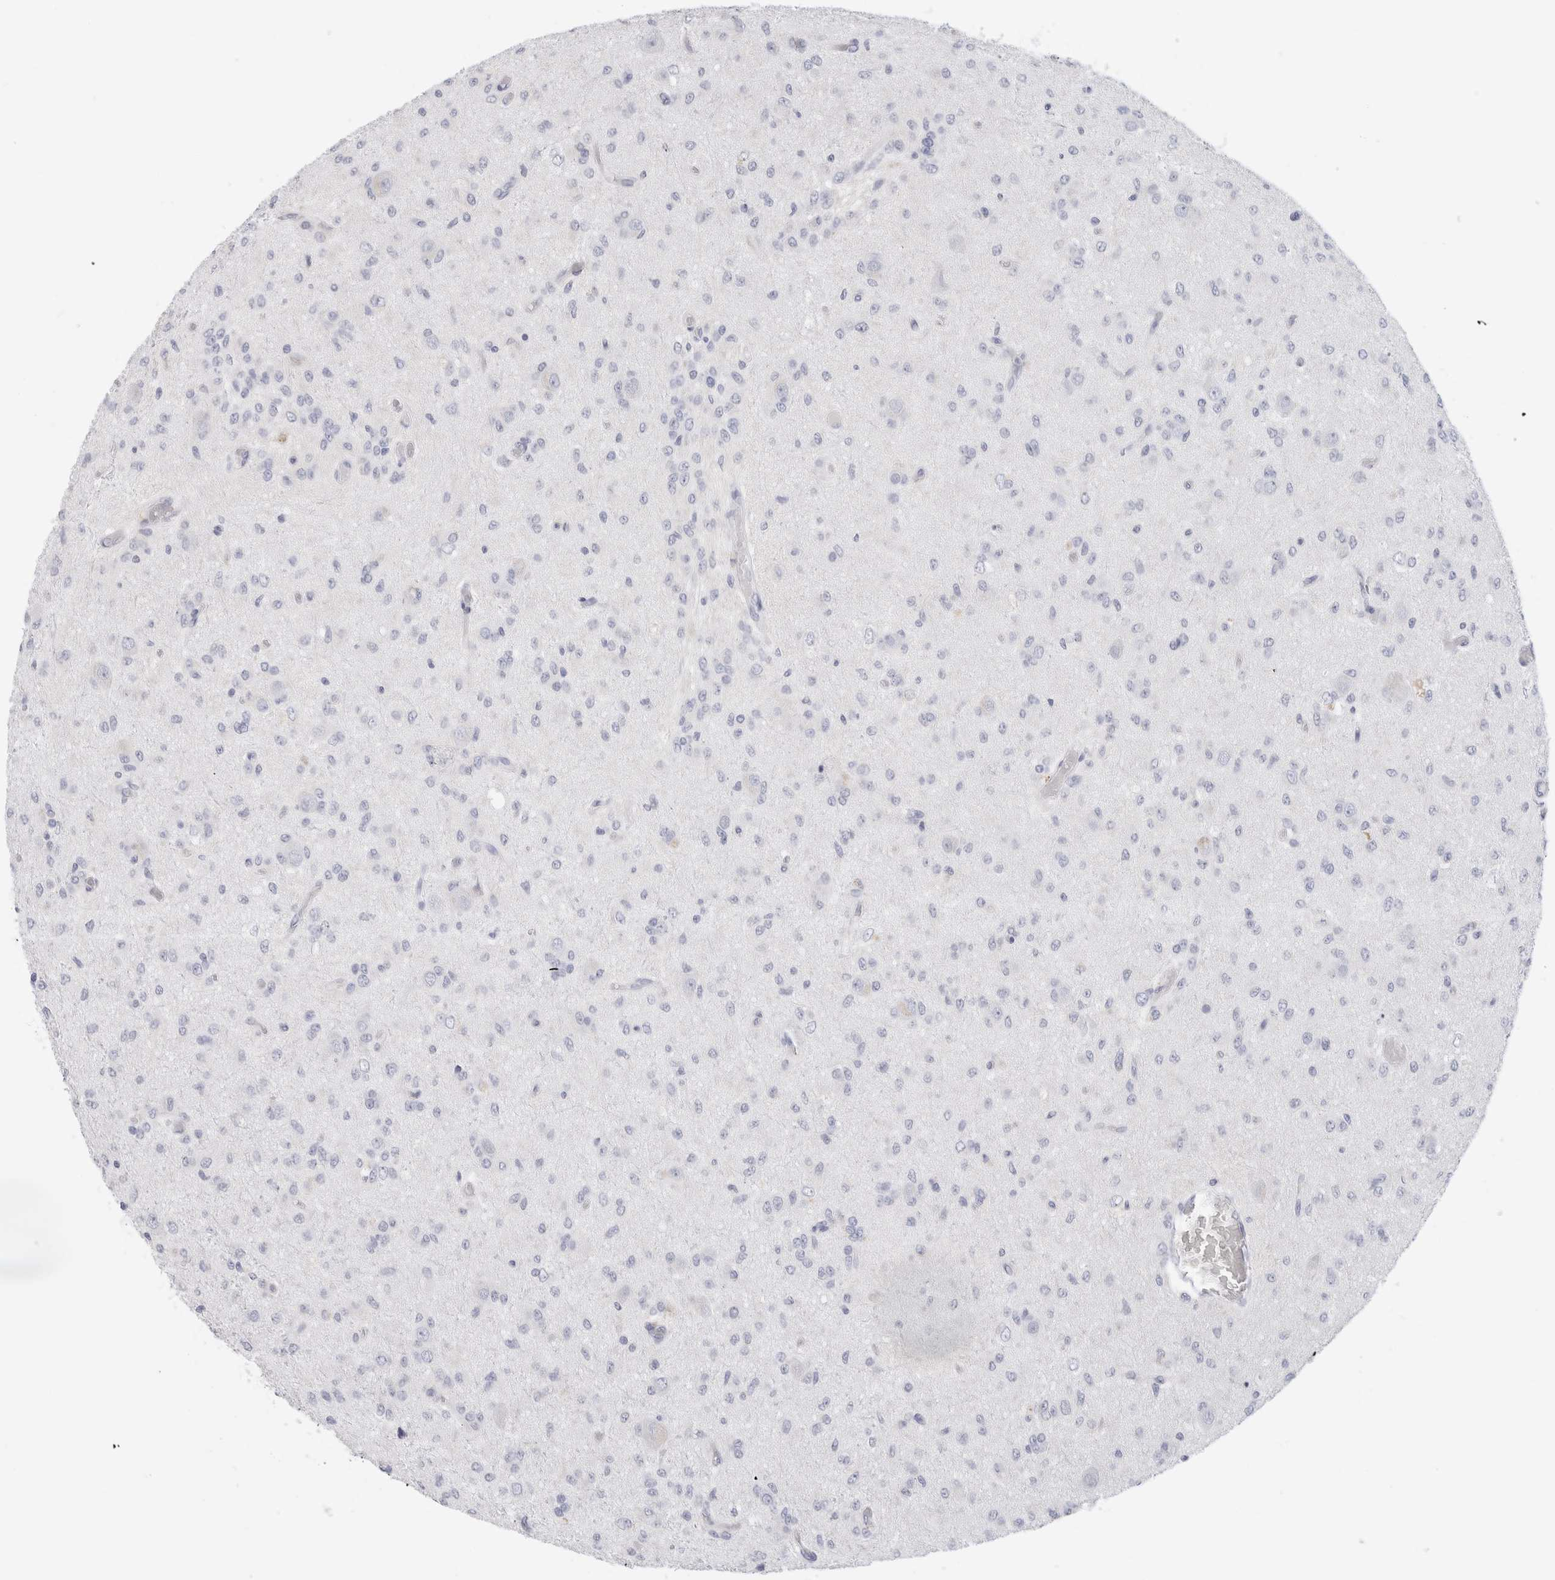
{"staining": {"intensity": "negative", "quantity": "none", "location": "none"}, "tissue": "glioma", "cell_type": "Tumor cells", "image_type": "cancer", "snomed": [{"axis": "morphology", "description": "Glioma, malignant, High grade"}, {"axis": "topography", "description": "Brain"}], "caption": "The histopathology image exhibits no staining of tumor cells in malignant glioma (high-grade). Brightfield microscopy of IHC stained with DAB (brown) and hematoxylin (blue), captured at high magnification.", "gene": "MUC15", "patient": {"sex": "female", "age": 59}}